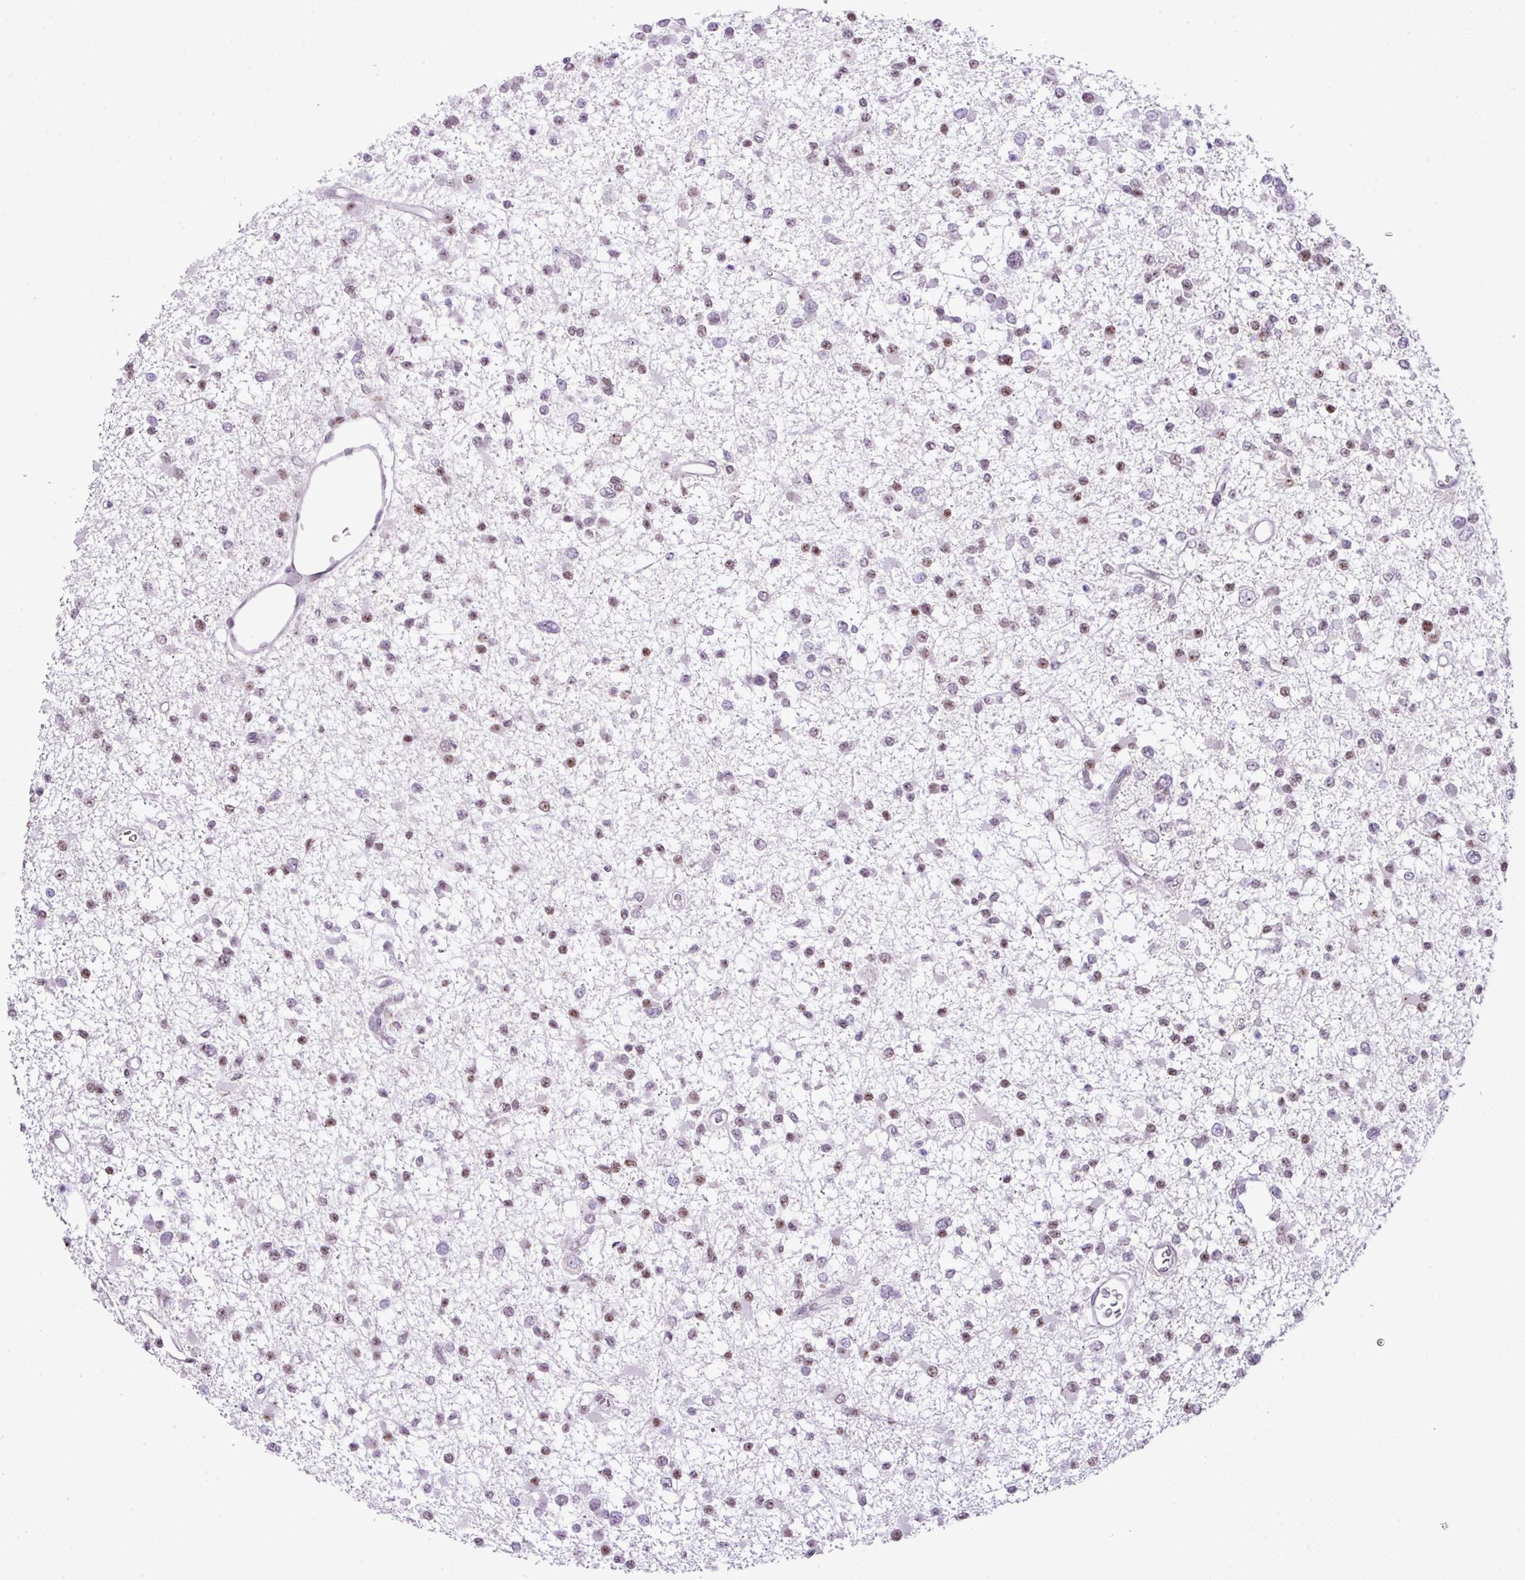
{"staining": {"intensity": "moderate", "quantity": "<25%", "location": "nuclear"}, "tissue": "glioma", "cell_type": "Tumor cells", "image_type": "cancer", "snomed": [{"axis": "morphology", "description": "Glioma, malignant, Low grade"}, {"axis": "topography", "description": "Brain"}], "caption": "Immunohistochemistry (IHC) staining of glioma, which reveals low levels of moderate nuclear staining in approximately <25% of tumor cells indicating moderate nuclear protein staining. The staining was performed using DAB (3,3'-diaminobenzidine) (brown) for protein detection and nuclei were counterstained in hematoxylin (blue).", "gene": "CCDC137", "patient": {"sex": "female", "age": 22}}